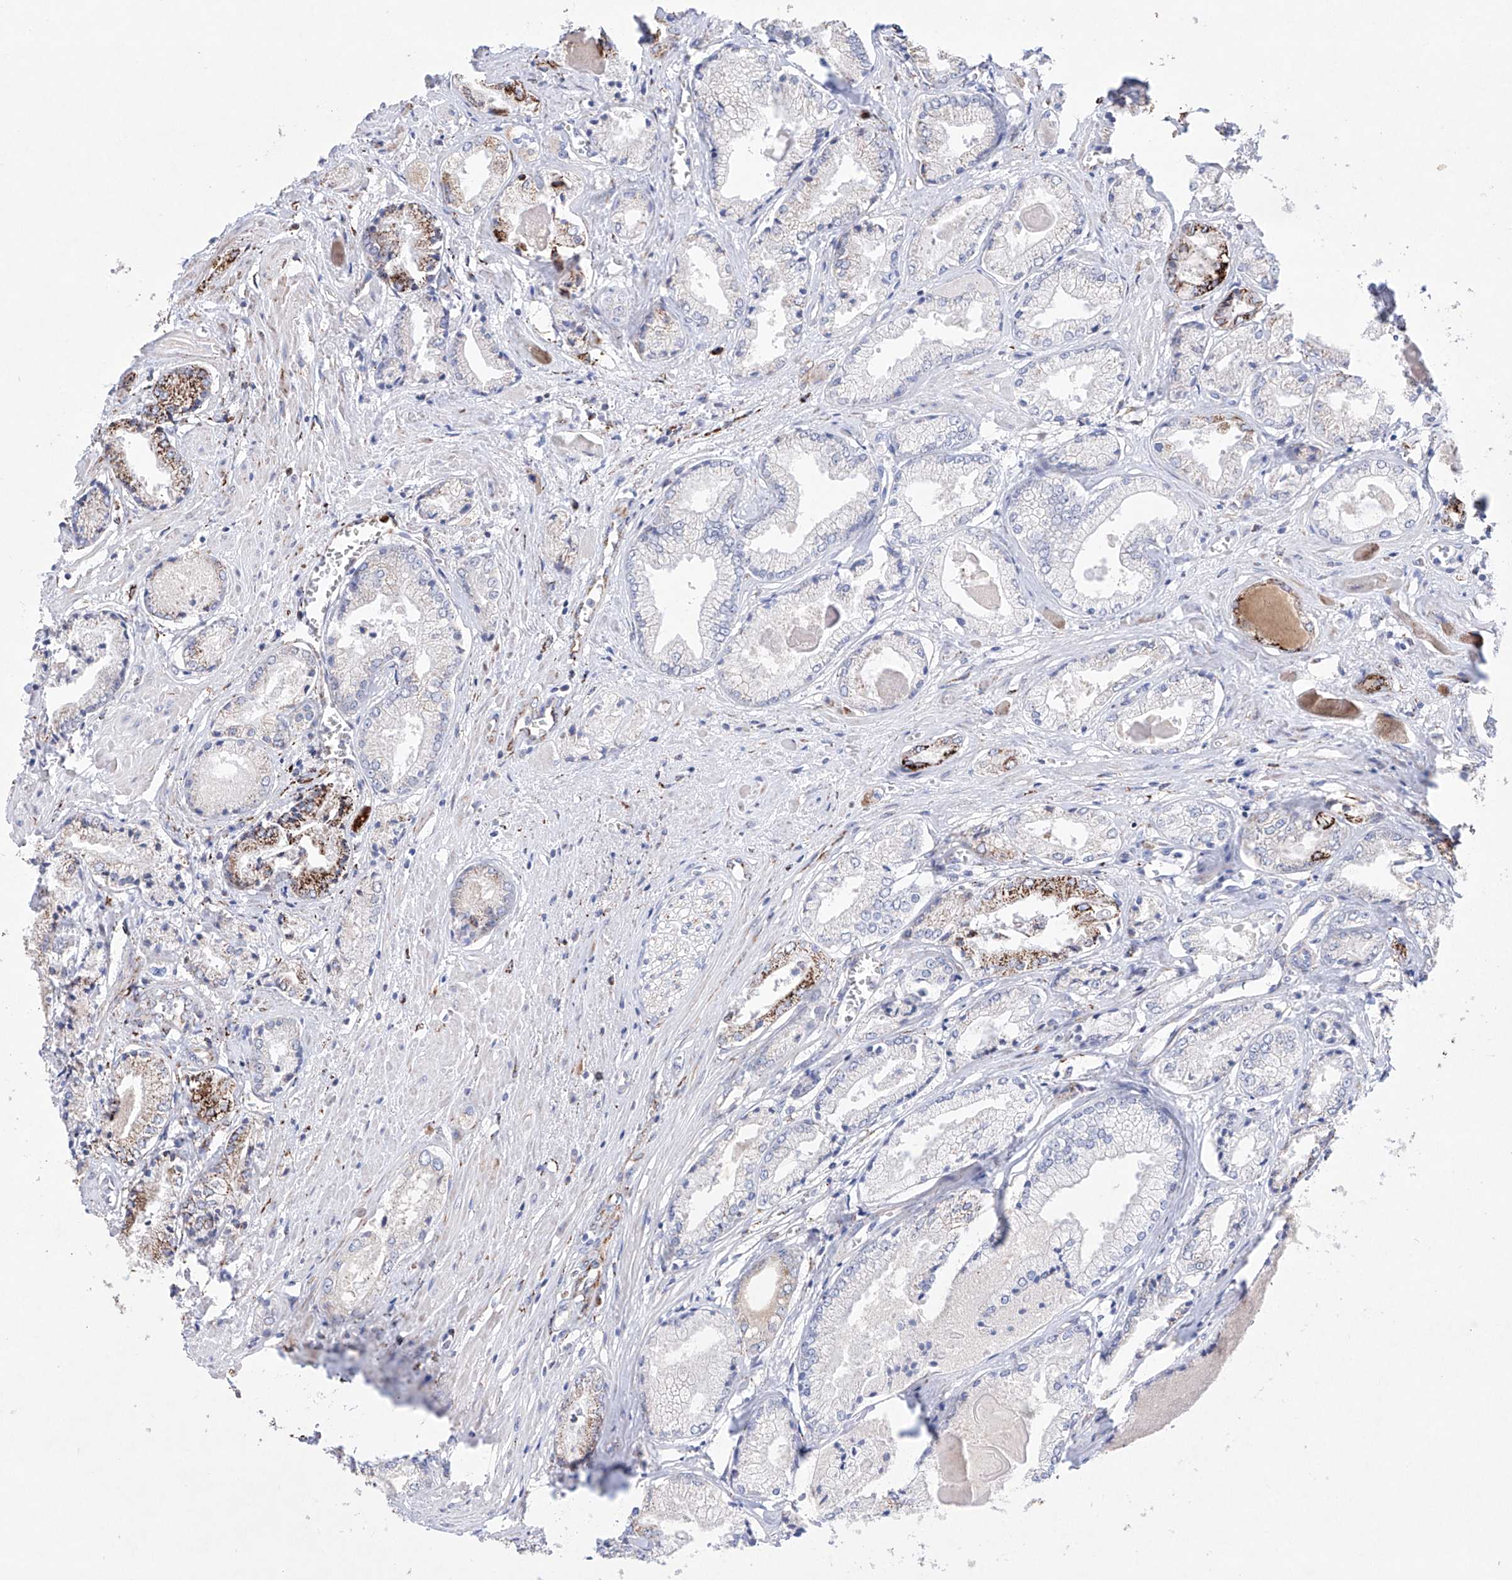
{"staining": {"intensity": "strong", "quantity": "<25%", "location": "cytoplasmic/membranous"}, "tissue": "prostate cancer", "cell_type": "Tumor cells", "image_type": "cancer", "snomed": [{"axis": "morphology", "description": "Adenocarcinoma, Low grade"}, {"axis": "topography", "description": "Prostate"}], "caption": "DAB (3,3'-diaminobenzidine) immunohistochemical staining of human prostate cancer (low-grade adenocarcinoma) reveals strong cytoplasmic/membranous protein positivity in about <25% of tumor cells.", "gene": "NRROS", "patient": {"sex": "male", "age": 60}}